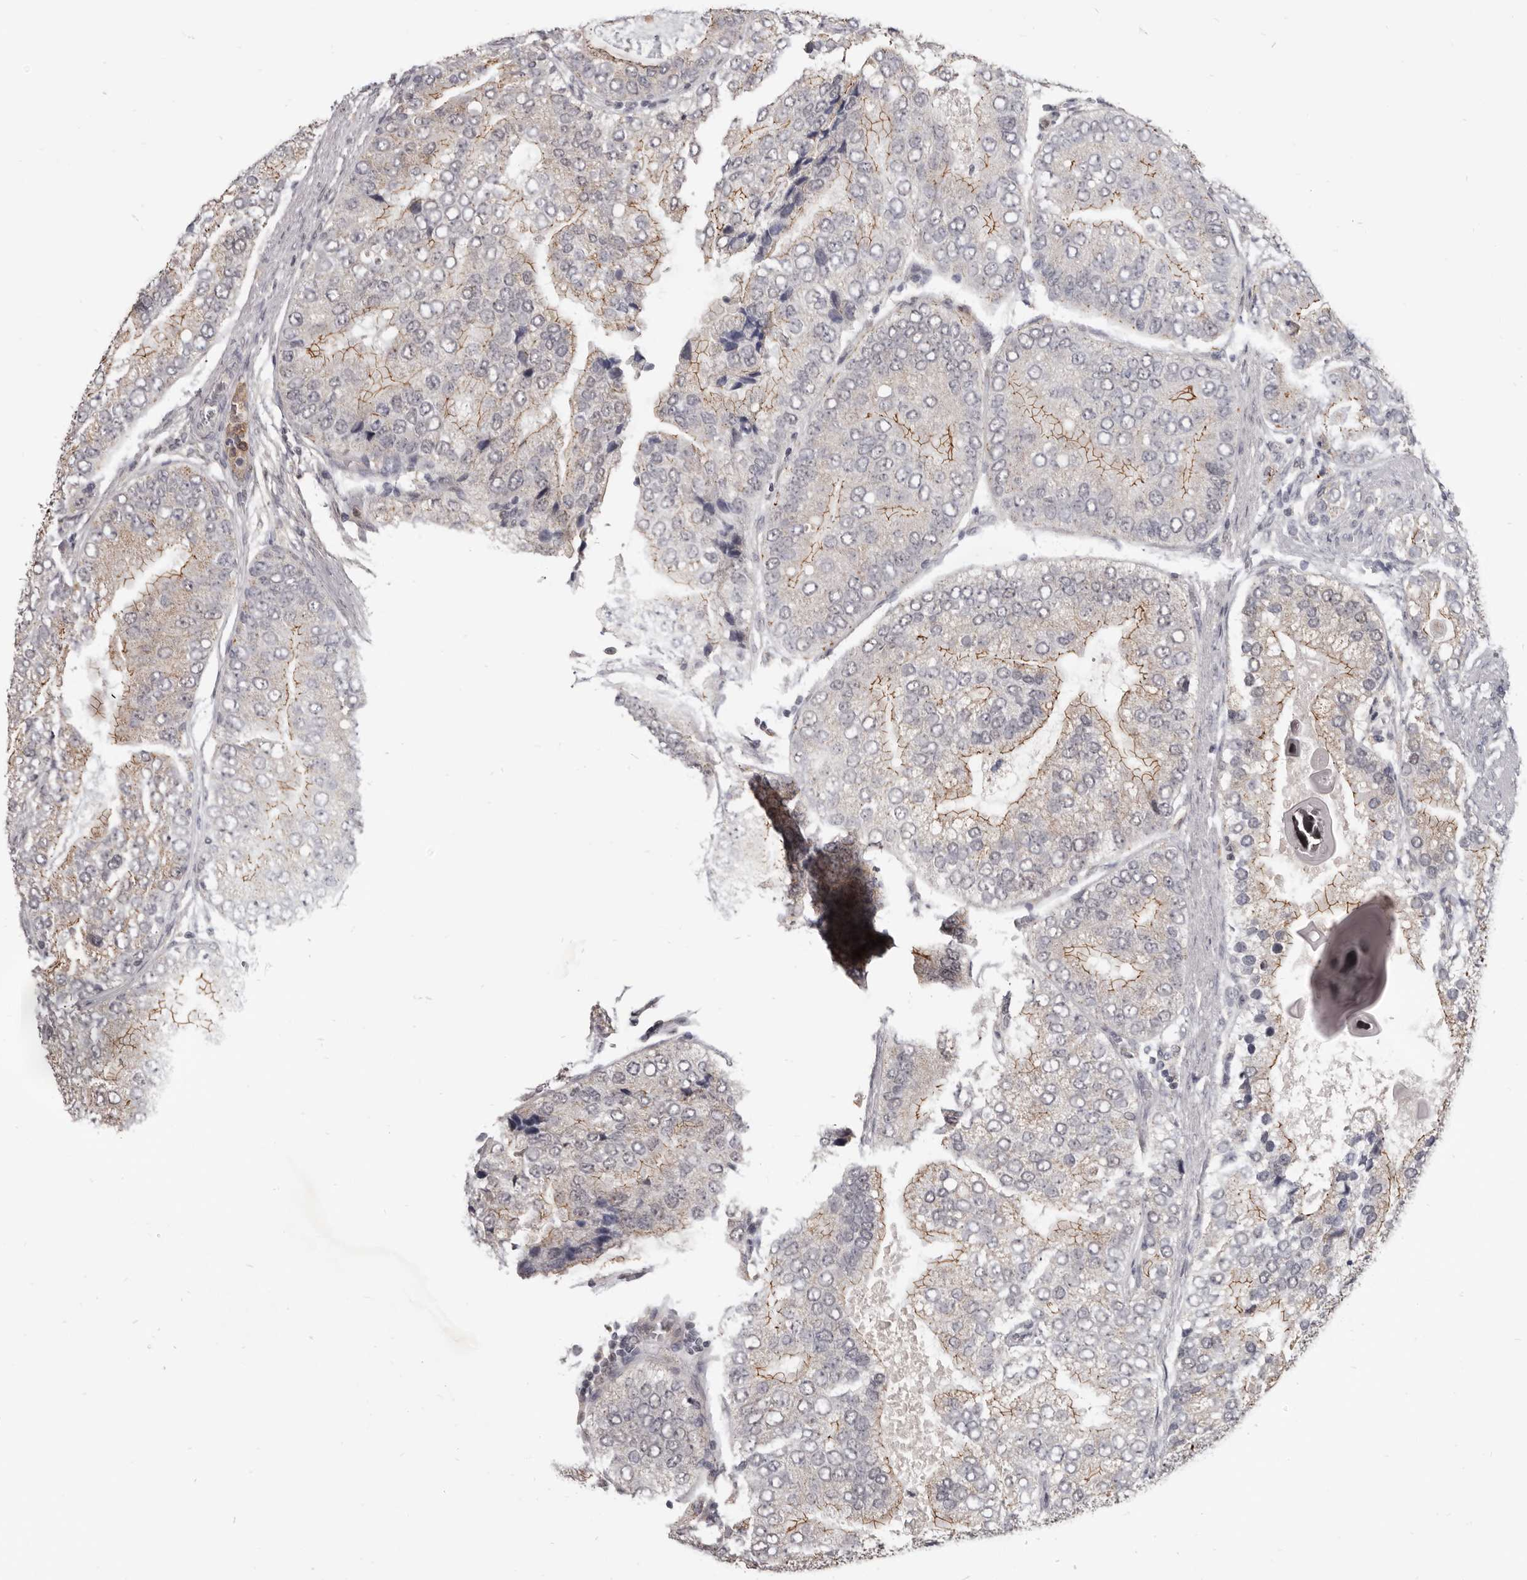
{"staining": {"intensity": "moderate", "quantity": "25%-75%", "location": "cytoplasmic/membranous"}, "tissue": "prostate cancer", "cell_type": "Tumor cells", "image_type": "cancer", "snomed": [{"axis": "morphology", "description": "Adenocarcinoma, High grade"}, {"axis": "topography", "description": "Prostate"}], "caption": "The immunohistochemical stain shows moderate cytoplasmic/membranous expression in tumor cells of prostate adenocarcinoma (high-grade) tissue.", "gene": "CGN", "patient": {"sex": "male", "age": 70}}